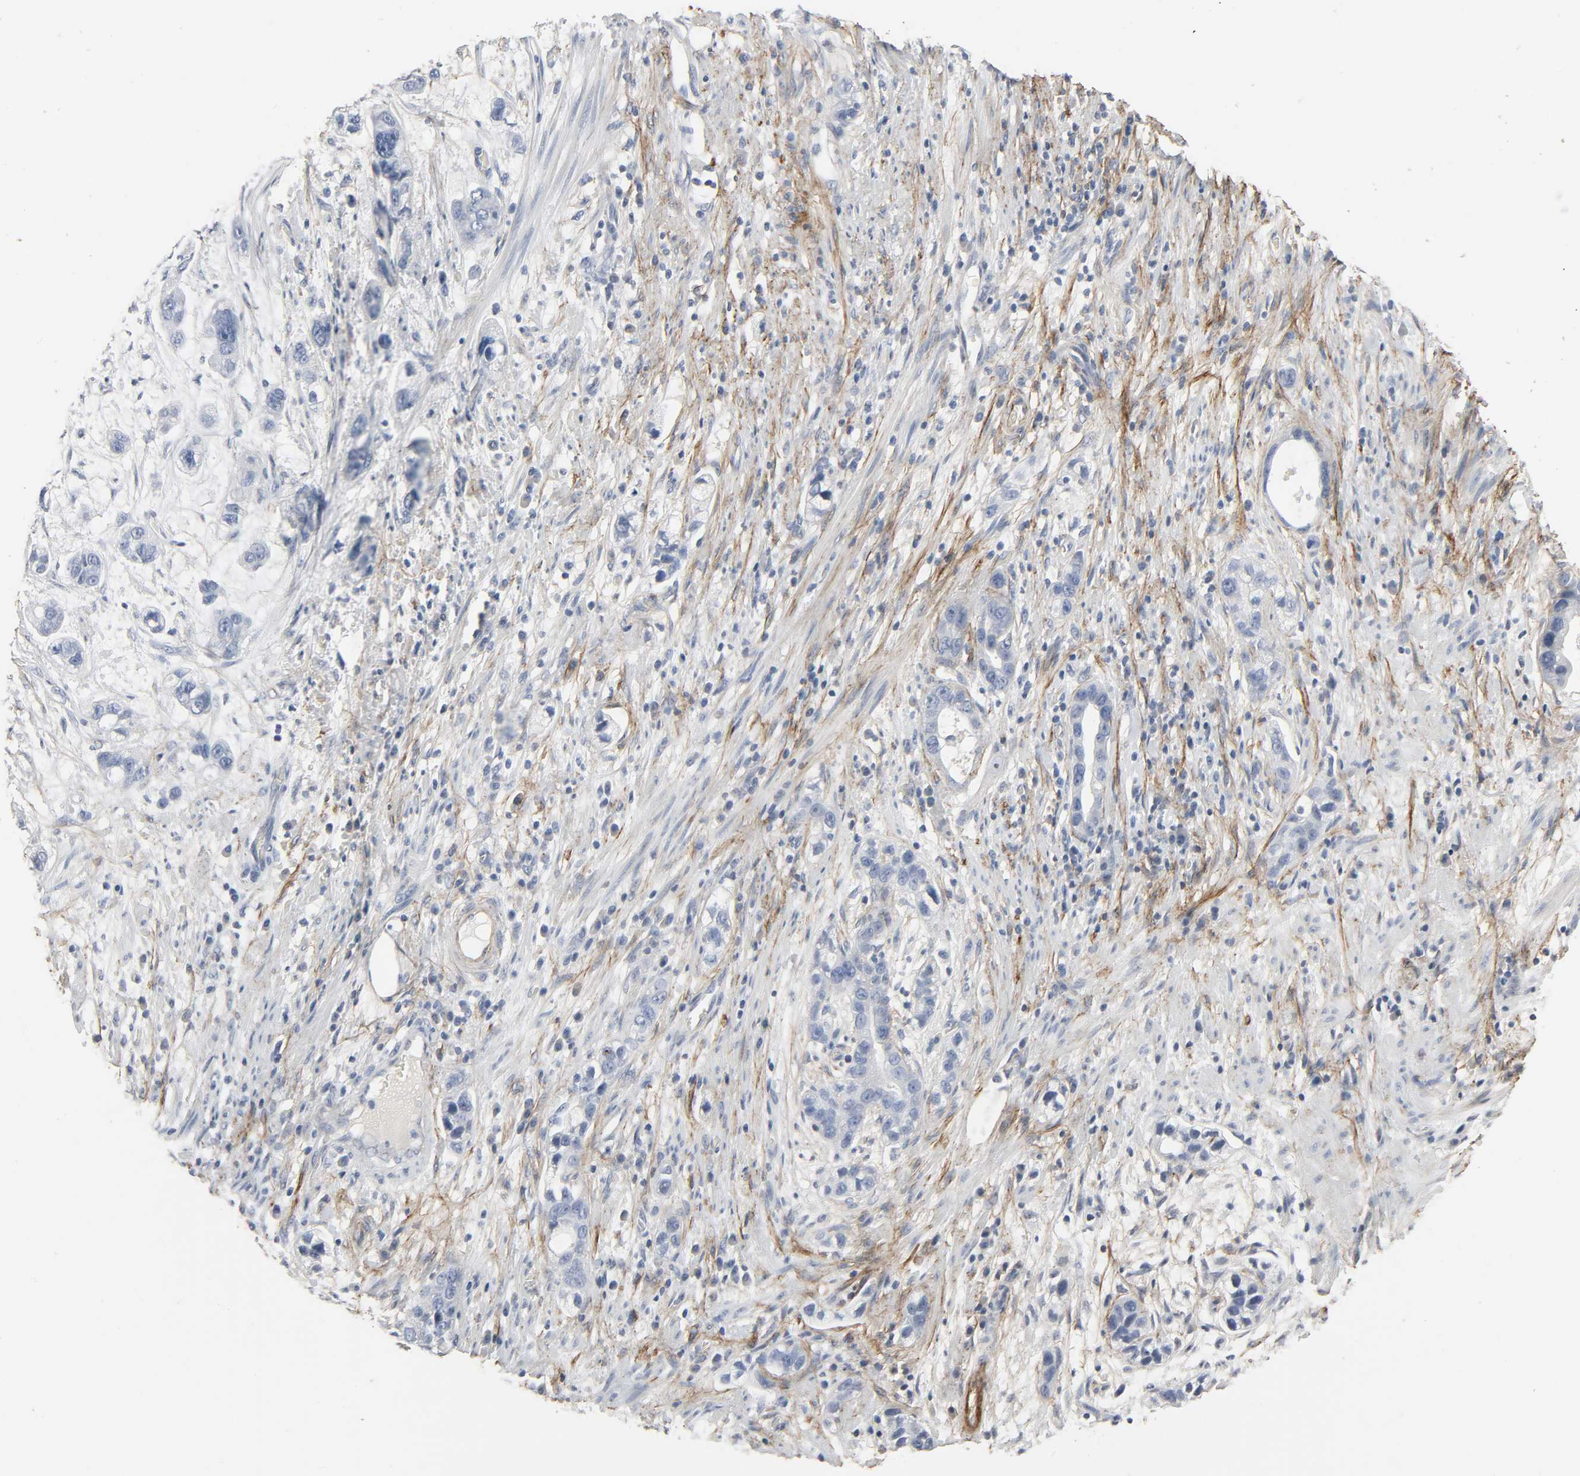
{"staining": {"intensity": "negative", "quantity": "none", "location": "none"}, "tissue": "stomach cancer", "cell_type": "Tumor cells", "image_type": "cancer", "snomed": [{"axis": "morphology", "description": "Adenocarcinoma, NOS"}, {"axis": "topography", "description": "Stomach, lower"}], "caption": "Adenocarcinoma (stomach) was stained to show a protein in brown. There is no significant positivity in tumor cells. (DAB immunohistochemistry with hematoxylin counter stain).", "gene": "FBLN5", "patient": {"sex": "female", "age": 93}}